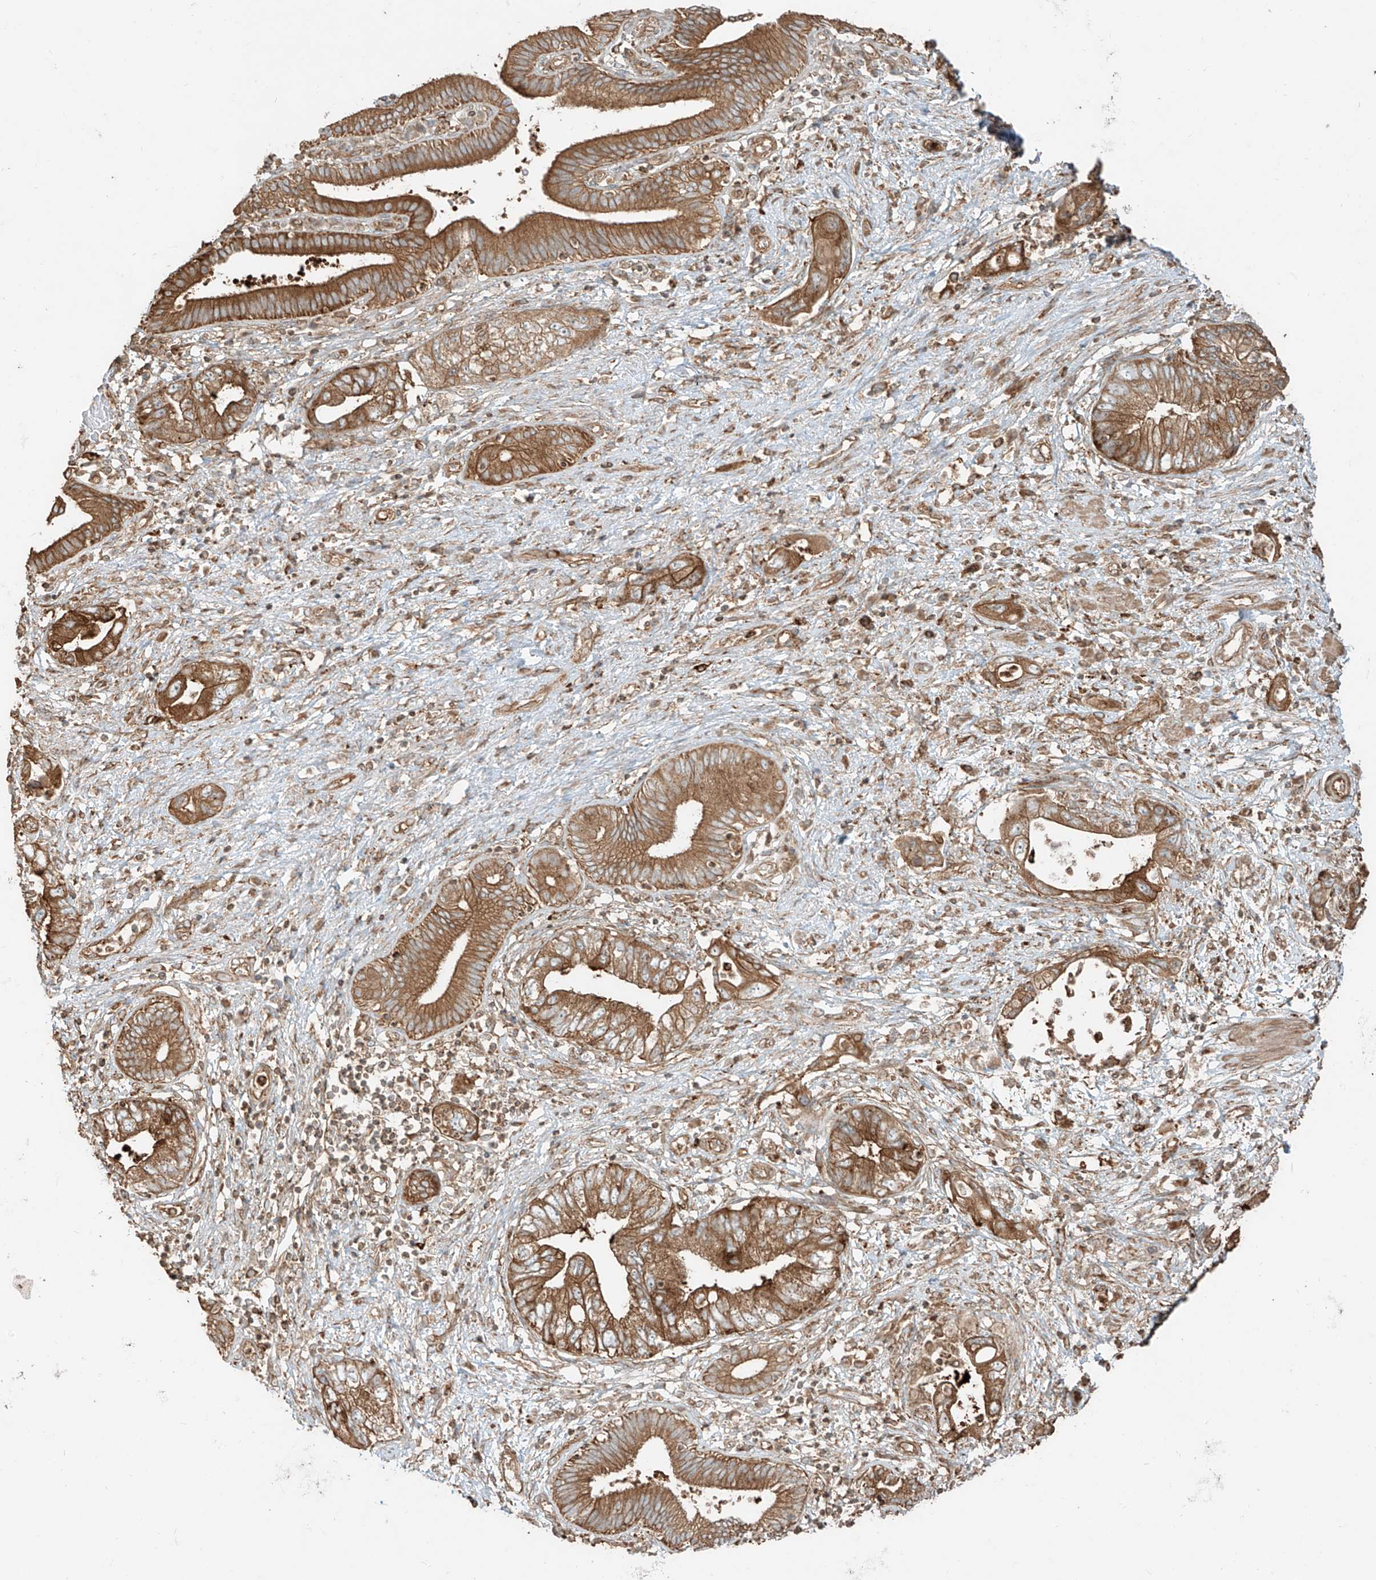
{"staining": {"intensity": "strong", "quantity": ">75%", "location": "cytoplasmic/membranous"}, "tissue": "pancreatic cancer", "cell_type": "Tumor cells", "image_type": "cancer", "snomed": [{"axis": "morphology", "description": "Adenocarcinoma, NOS"}, {"axis": "topography", "description": "Pancreas"}], "caption": "Human pancreatic adenocarcinoma stained with a brown dye reveals strong cytoplasmic/membranous positive positivity in approximately >75% of tumor cells.", "gene": "CCDC115", "patient": {"sex": "female", "age": 73}}